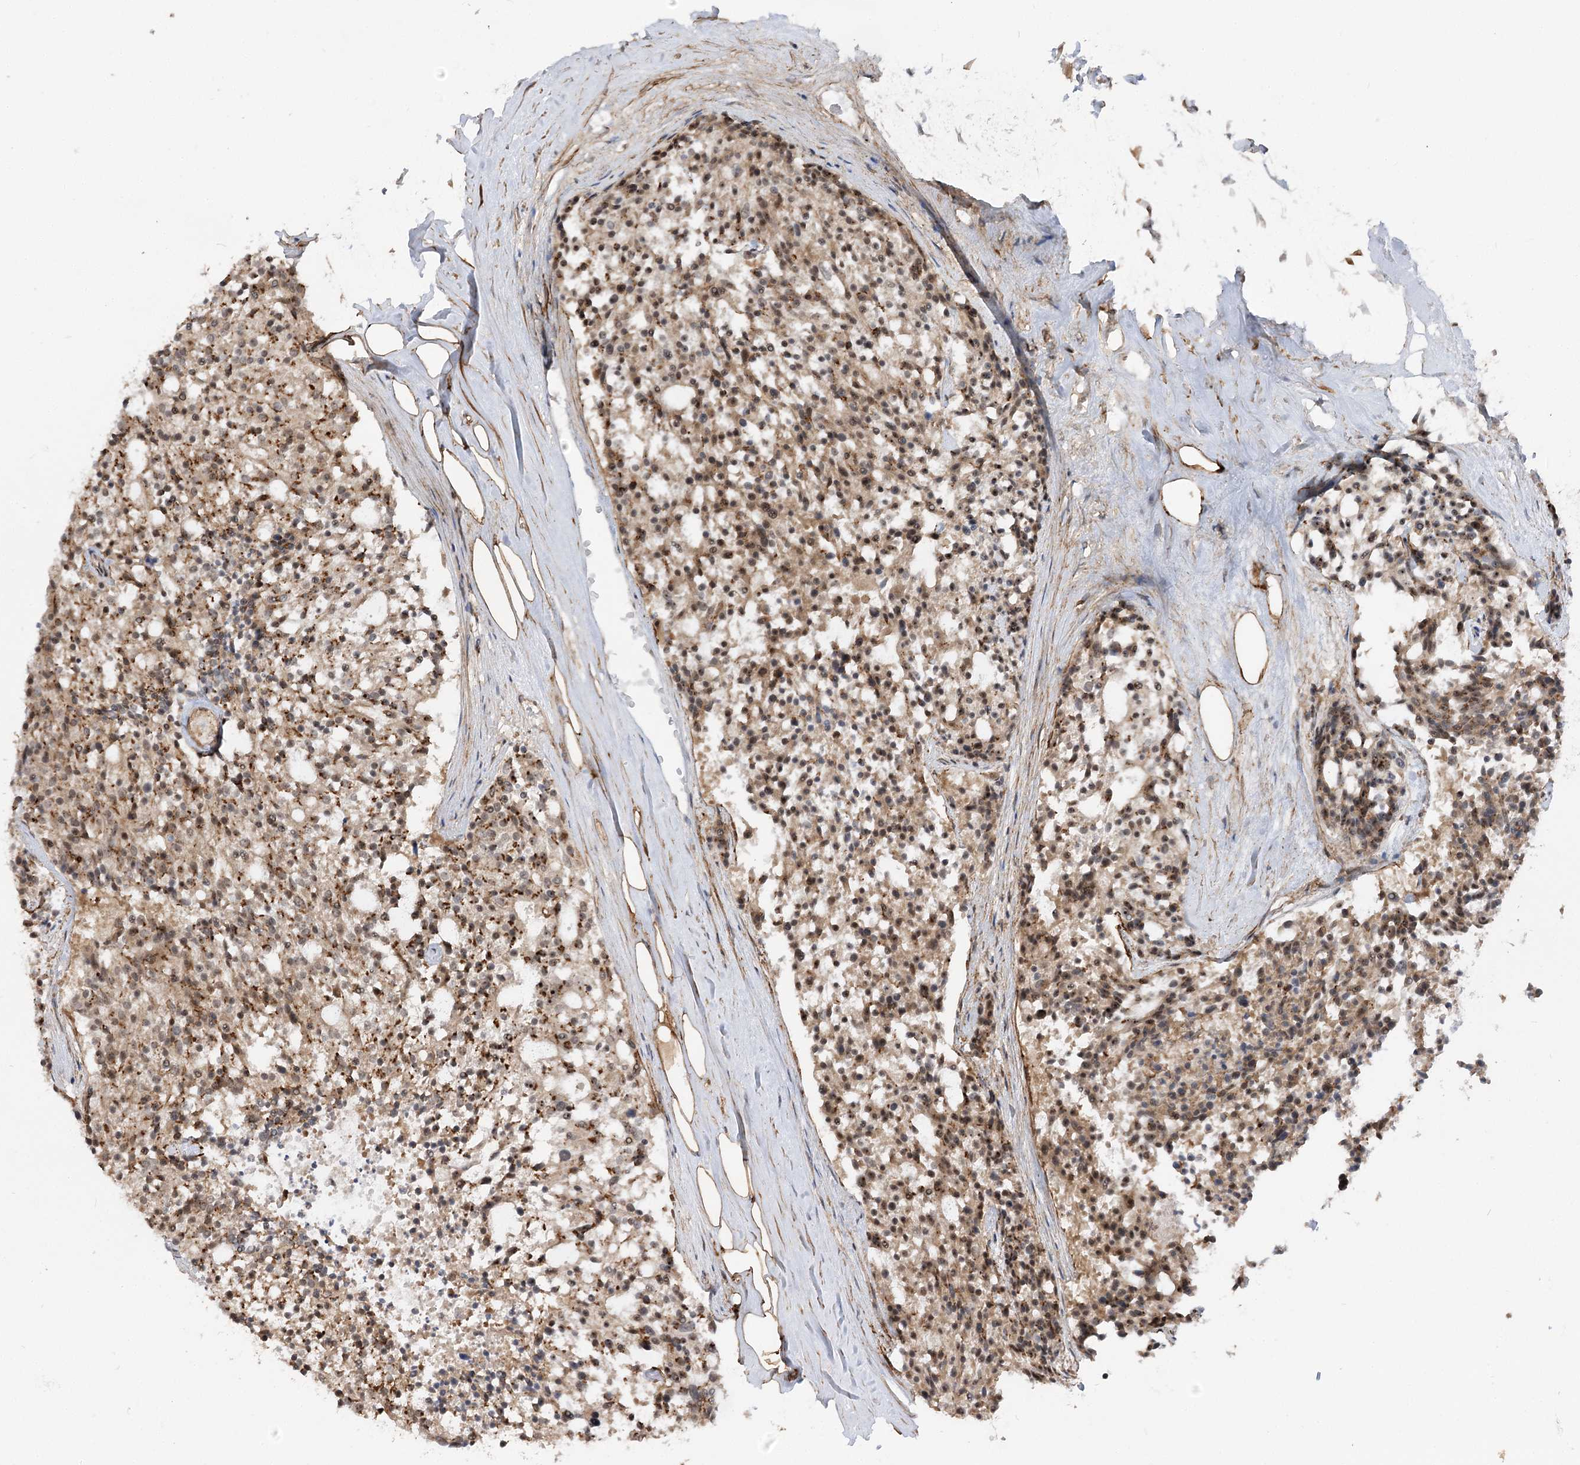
{"staining": {"intensity": "moderate", "quantity": ">75%", "location": "cytoplasmic/membranous,nuclear"}, "tissue": "carcinoid", "cell_type": "Tumor cells", "image_type": "cancer", "snomed": [{"axis": "morphology", "description": "Carcinoid, malignant, NOS"}, {"axis": "topography", "description": "Pancreas"}], "caption": "DAB (3,3'-diaminobenzidine) immunohistochemical staining of malignant carcinoid displays moderate cytoplasmic/membranous and nuclear protein positivity in about >75% of tumor cells. (Stains: DAB (3,3'-diaminobenzidine) in brown, nuclei in blue, Microscopy: brightfield microscopy at high magnification).", "gene": "GNL3L", "patient": {"sex": "female", "age": 54}}